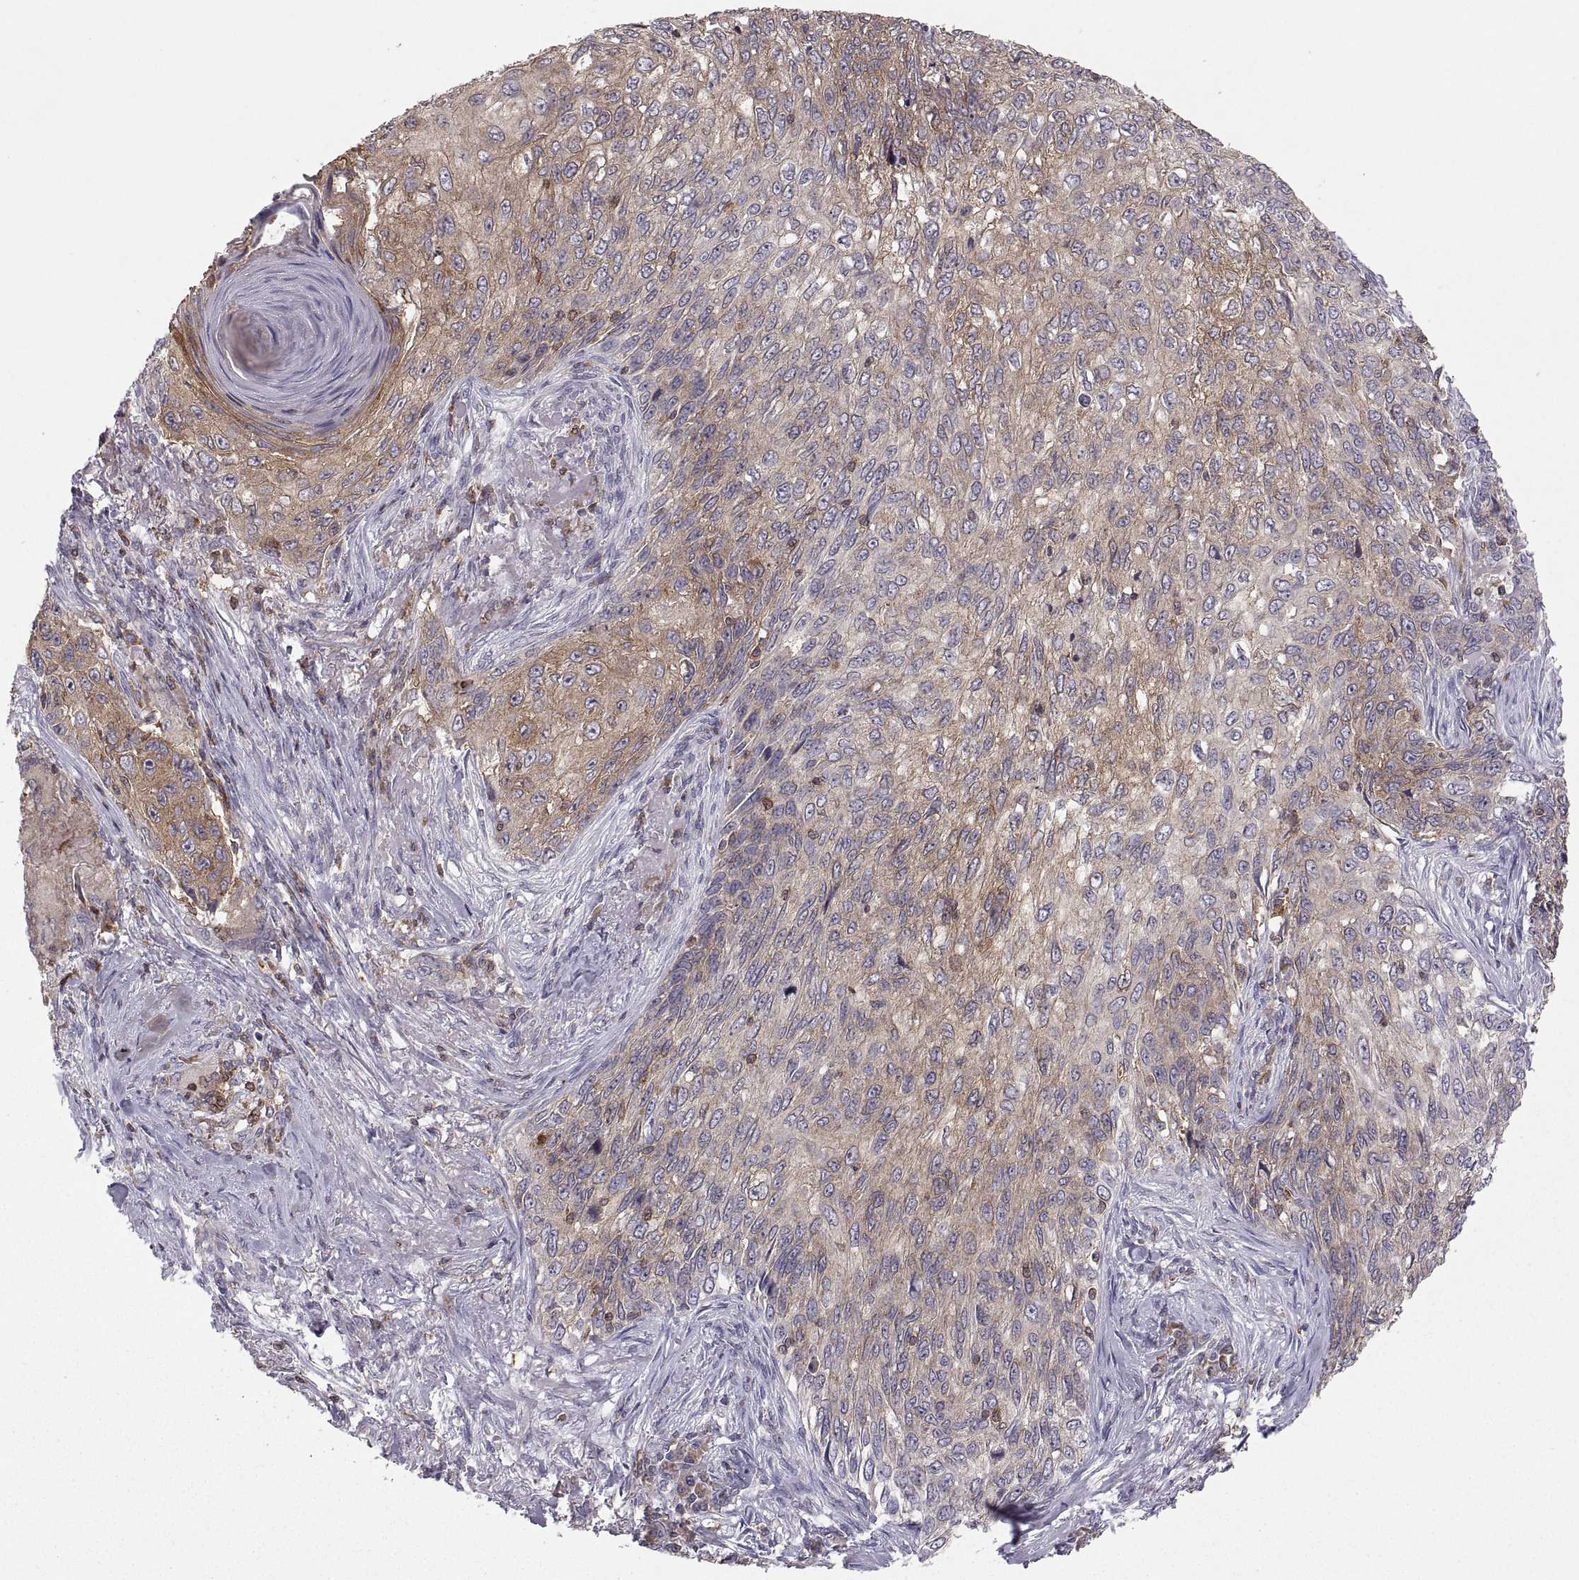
{"staining": {"intensity": "moderate", "quantity": "<25%", "location": "cytoplasmic/membranous"}, "tissue": "skin cancer", "cell_type": "Tumor cells", "image_type": "cancer", "snomed": [{"axis": "morphology", "description": "Squamous cell carcinoma, NOS"}, {"axis": "topography", "description": "Skin"}], "caption": "IHC staining of skin squamous cell carcinoma, which displays low levels of moderate cytoplasmic/membranous positivity in about <25% of tumor cells indicating moderate cytoplasmic/membranous protein positivity. The staining was performed using DAB (3,3'-diaminobenzidine) (brown) for protein detection and nuclei were counterstained in hematoxylin (blue).", "gene": "EZR", "patient": {"sex": "male", "age": 92}}